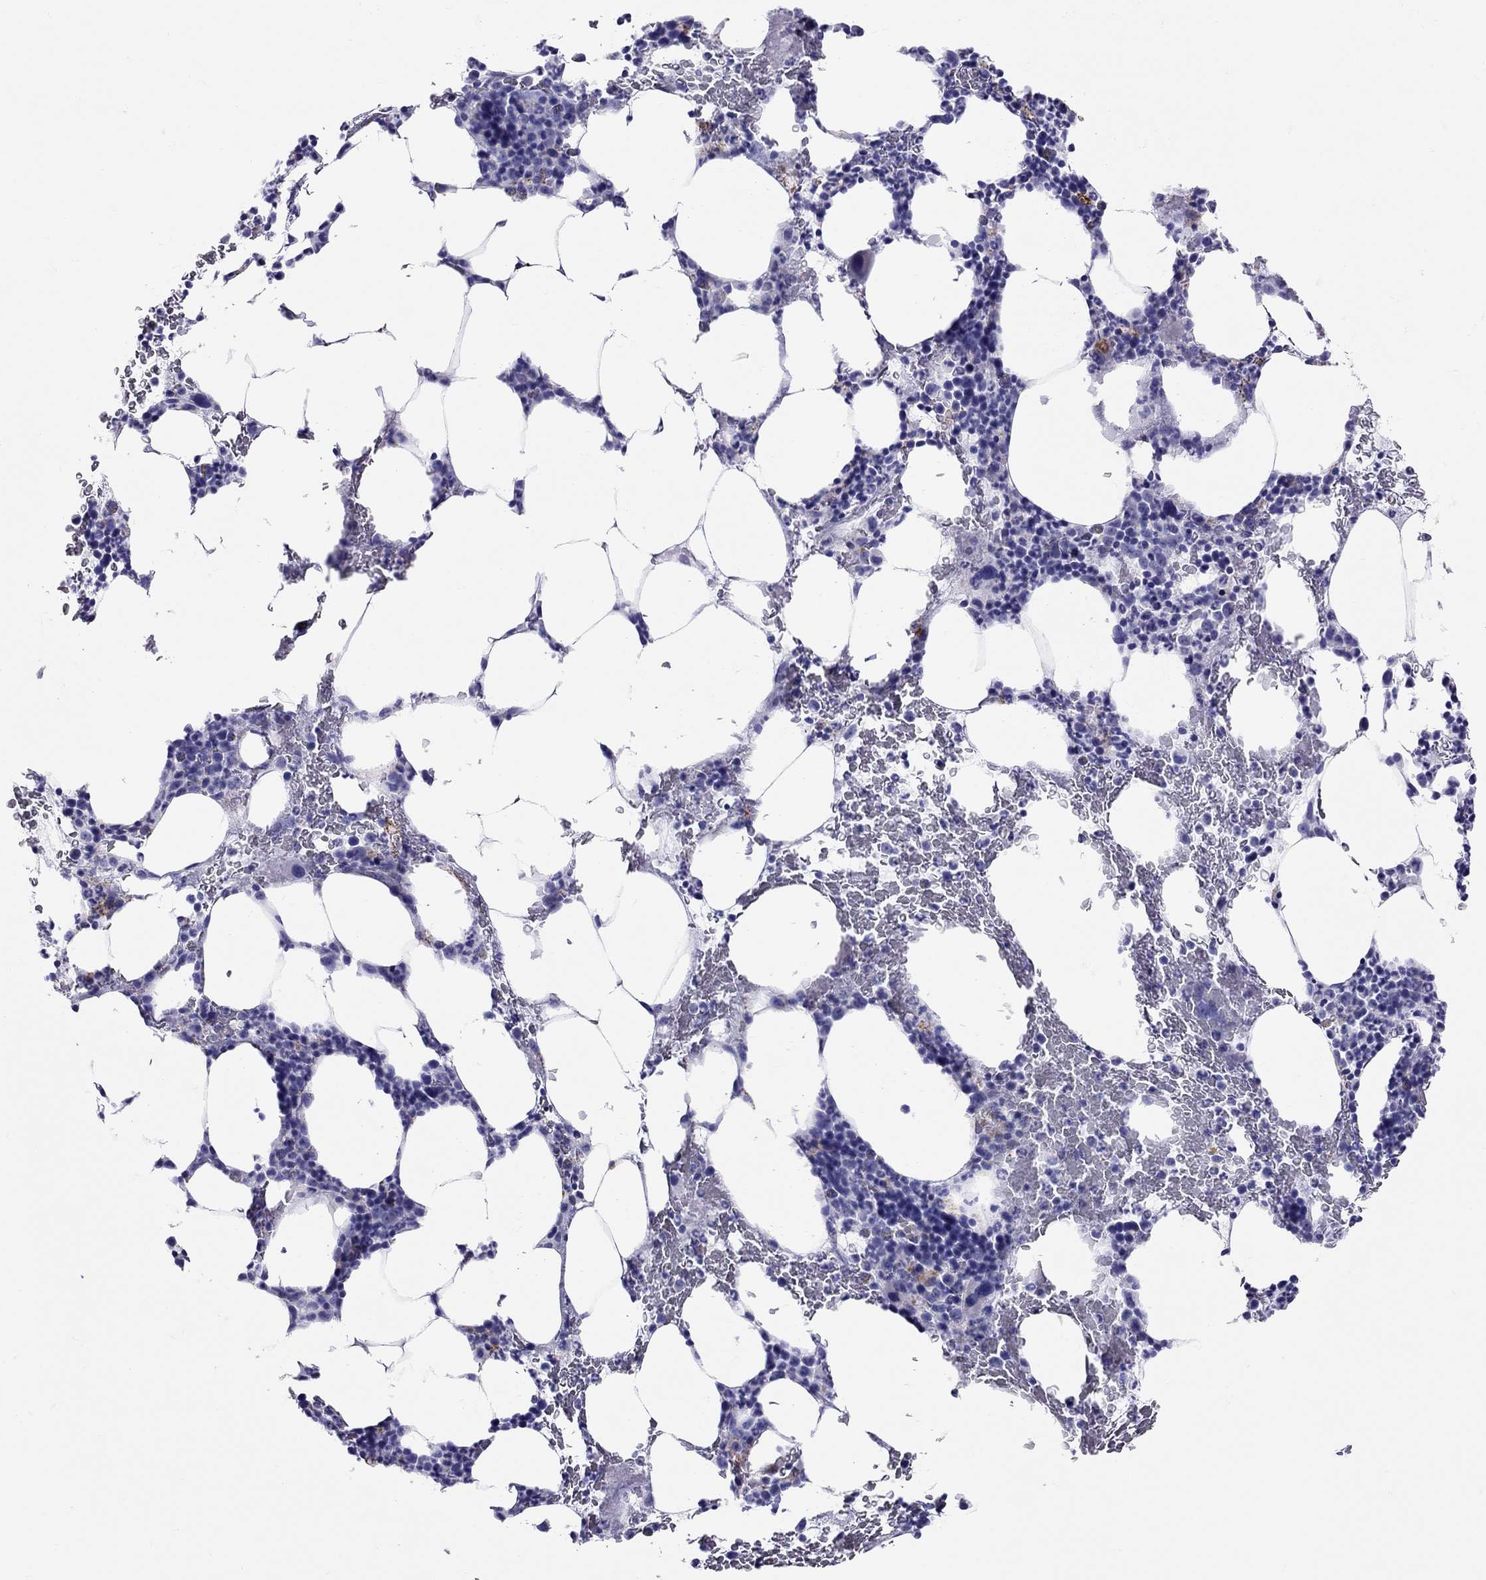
{"staining": {"intensity": "strong", "quantity": "<25%", "location": "cytoplasmic/membranous"}, "tissue": "bone marrow", "cell_type": "Hematopoietic cells", "image_type": "normal", "snomed": [{"axis": "morphology", "description": "Normal tissue, NOS"}, {"axis": "topography", "description": "Bone marrow"}], "caption": "Protein expression analysis of benign human bone marrow reveals strong cytoplasmic/membranous expression in approximately <25% of hematopoietic cells. (DAB = brown stain, brightfield microscopy at high magnification).", "gene": "CLPSL2", "patient": {"sex": "male", "age": 83}}